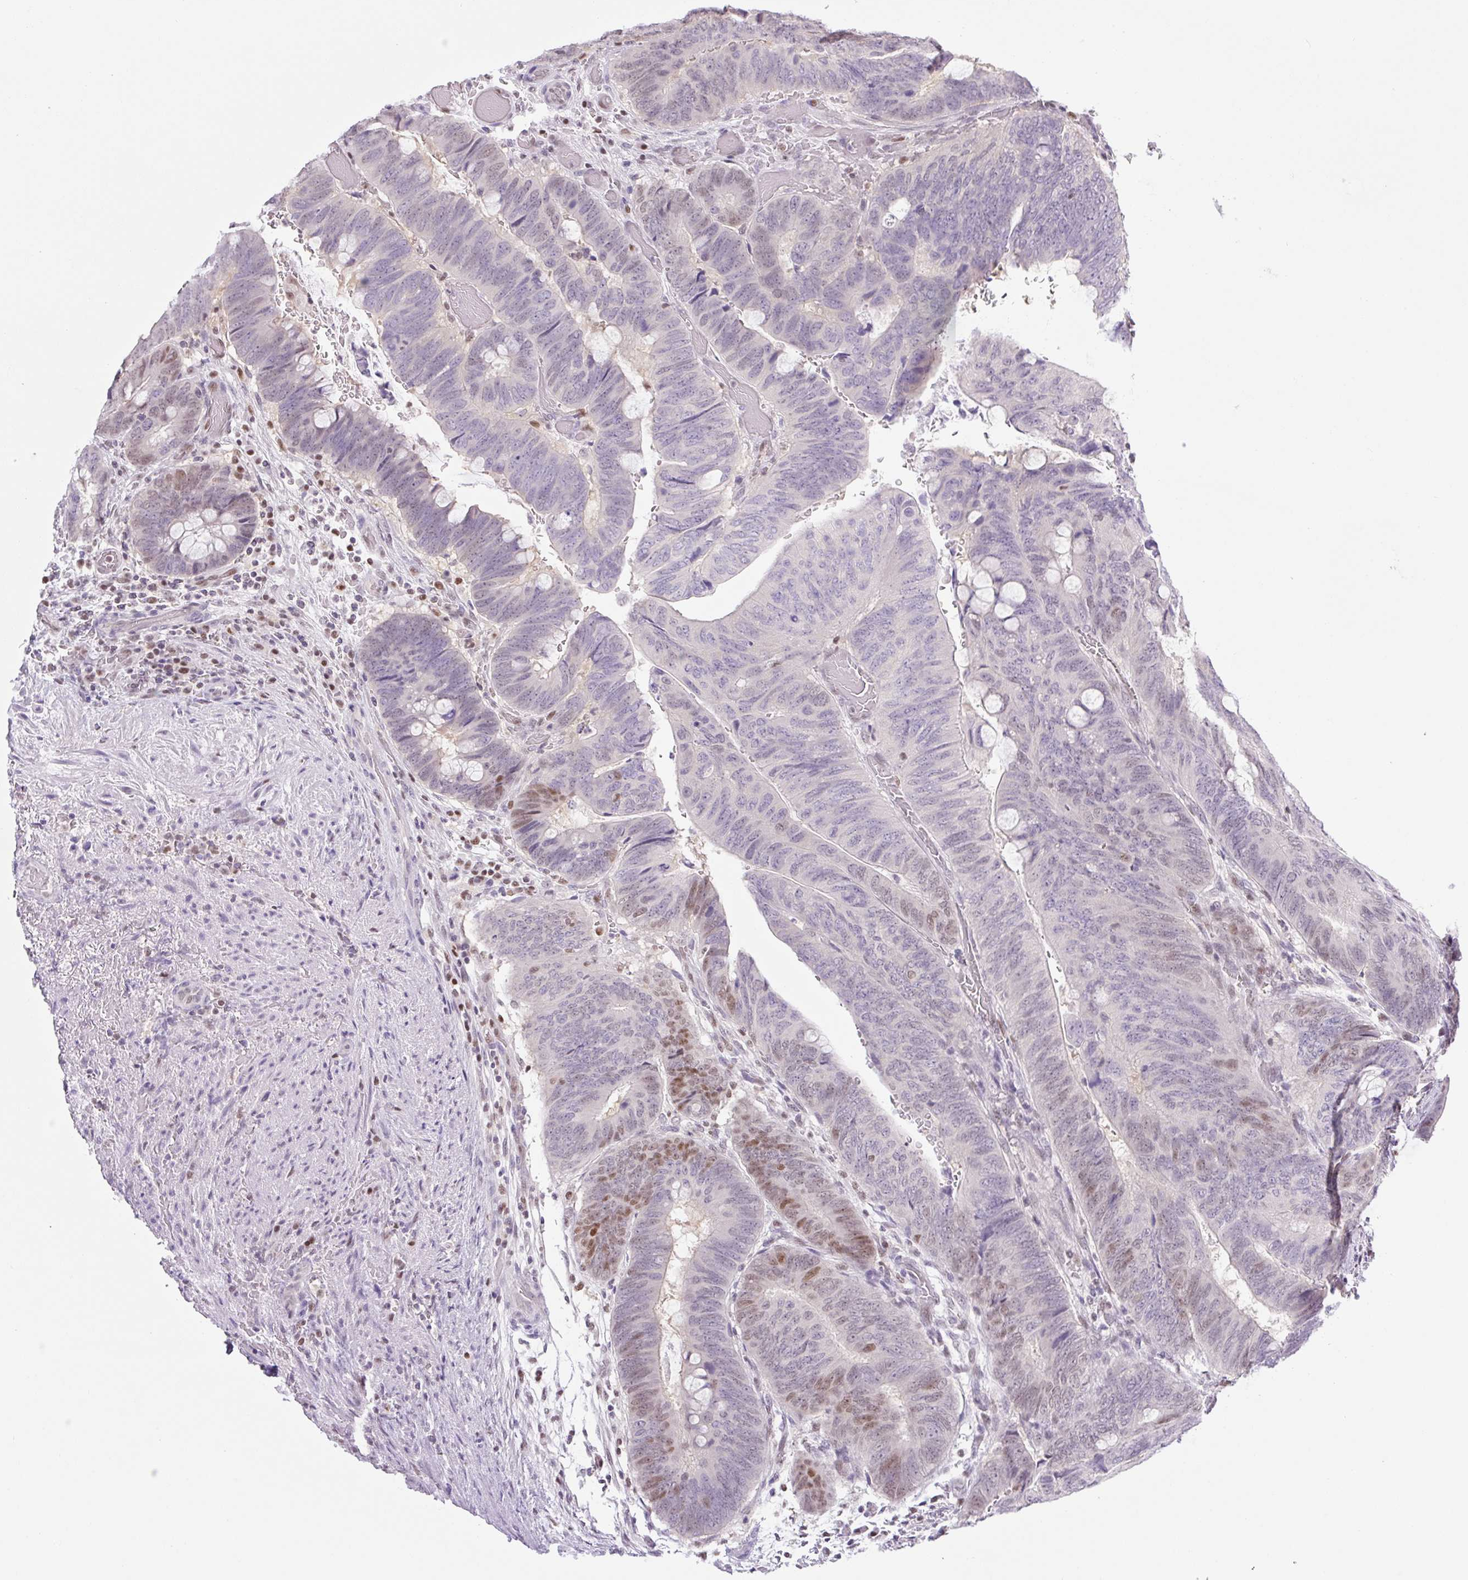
{"staining": {"intensity": "moderate", "quantity": "<25%", "location": "nuclear"}, "tissue": "colorectal cancer", "cell_type": "Tumor cells", "image_type": "cancer", "snomed": [{"axis": "morphology", "description": "Normal tissue, NOS"}, {"axis": "morphology", "description": "Adenocarcinoma, NOS"}, {"axis": "topography", "description": "Rectum"}, {"axis": "topography", "description": "Peripheral nerve tissue"}], "caption": "Protein positivity by immunohistochemistry shows moderate nuclear staining in about <25% of tumor cells in colorectal cancer.", "gene": "TLE3", "patient": {"sex": "male", "age": 92}}